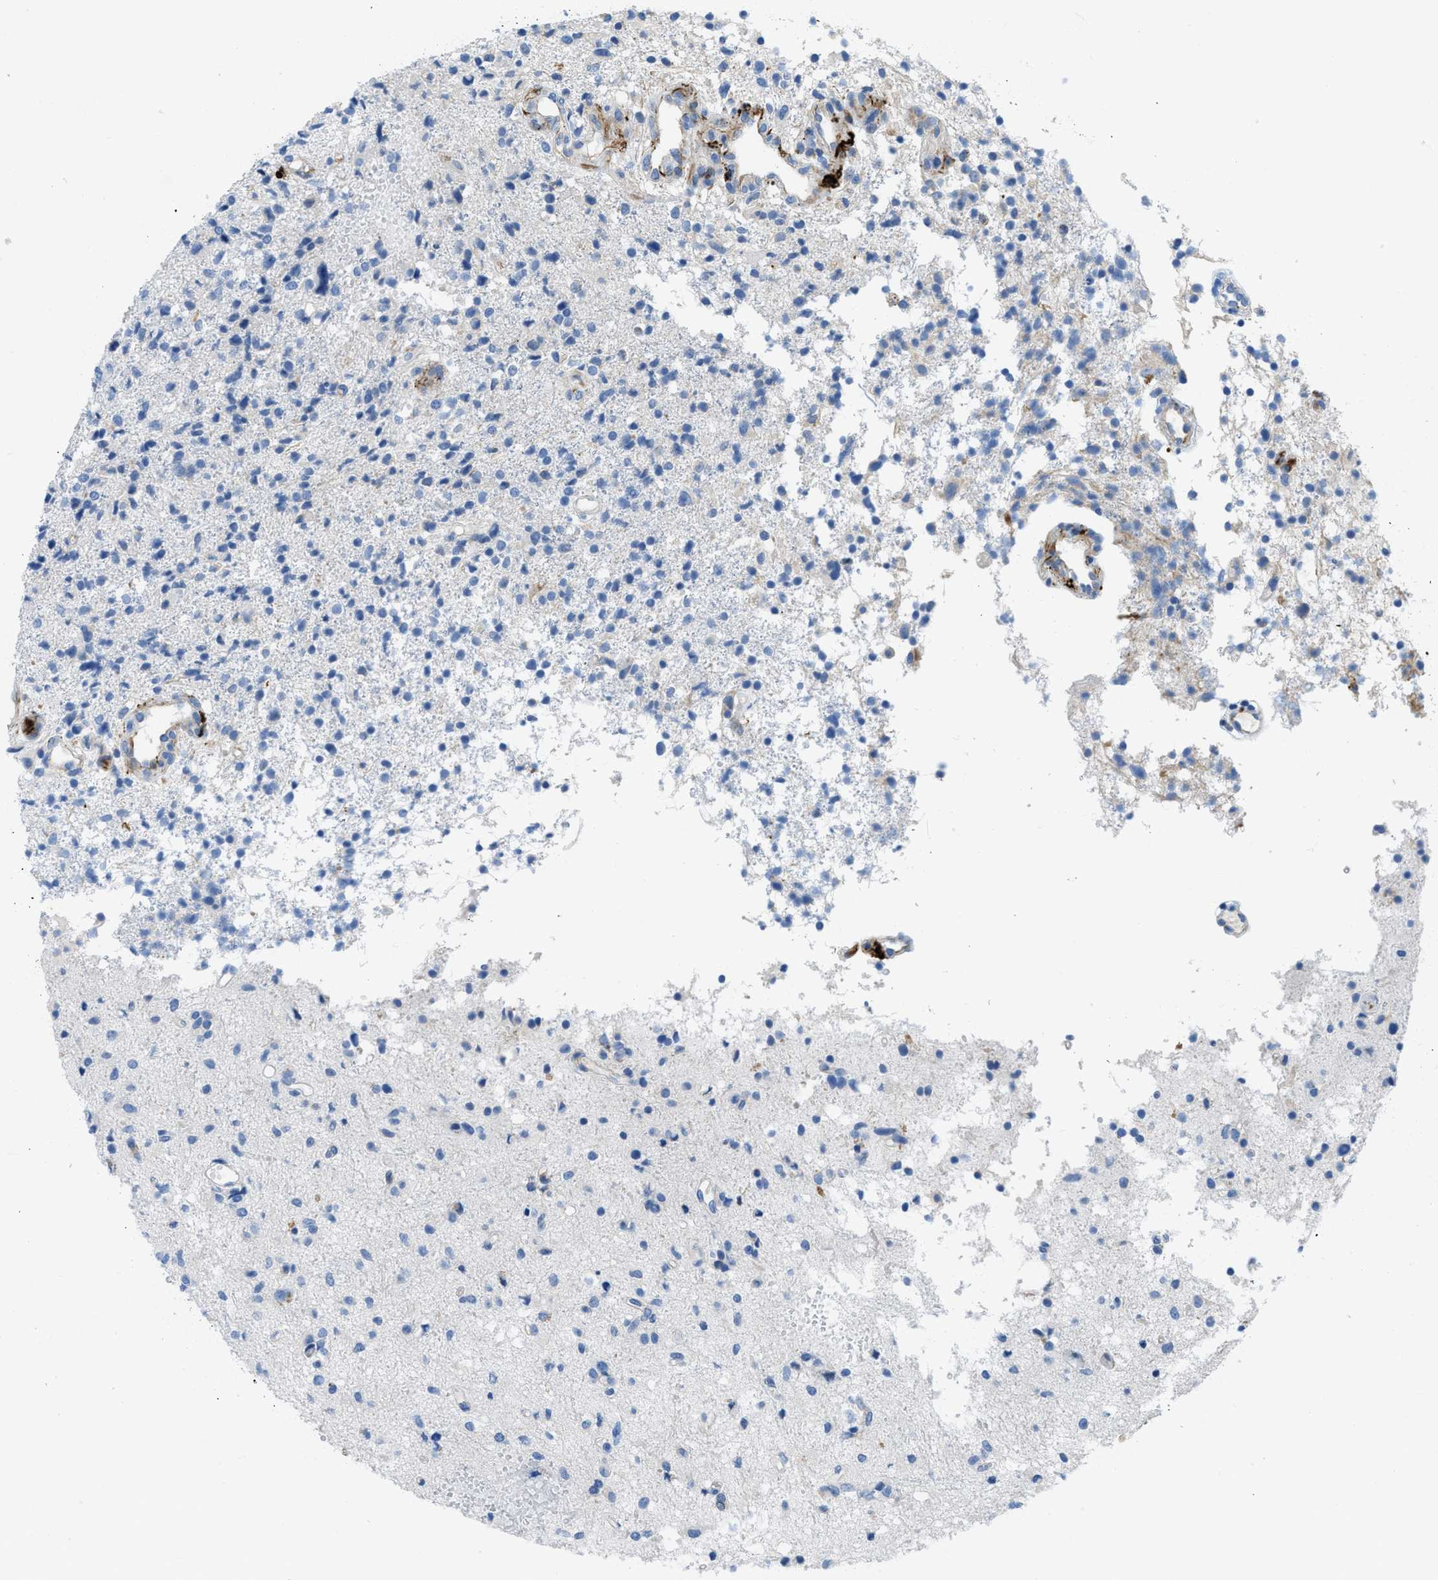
{"staining": {"intensity": "negative", "quantity": "none", "location": "none"}, "tissue": "glioma", "cell_type": "Tumor cells", "image_type": "cancer", "snomed": [{"axis": "morphology", "description": "Glioma, malignant, High grade"}, {"axis": "topography", "description": "Brain"}], "caption": "The micrograph exhibits no staining of tumor cells in malignant high-grade glioma.", "gene": "XCR1", "patient": {"sex": "female", "age": 59}}